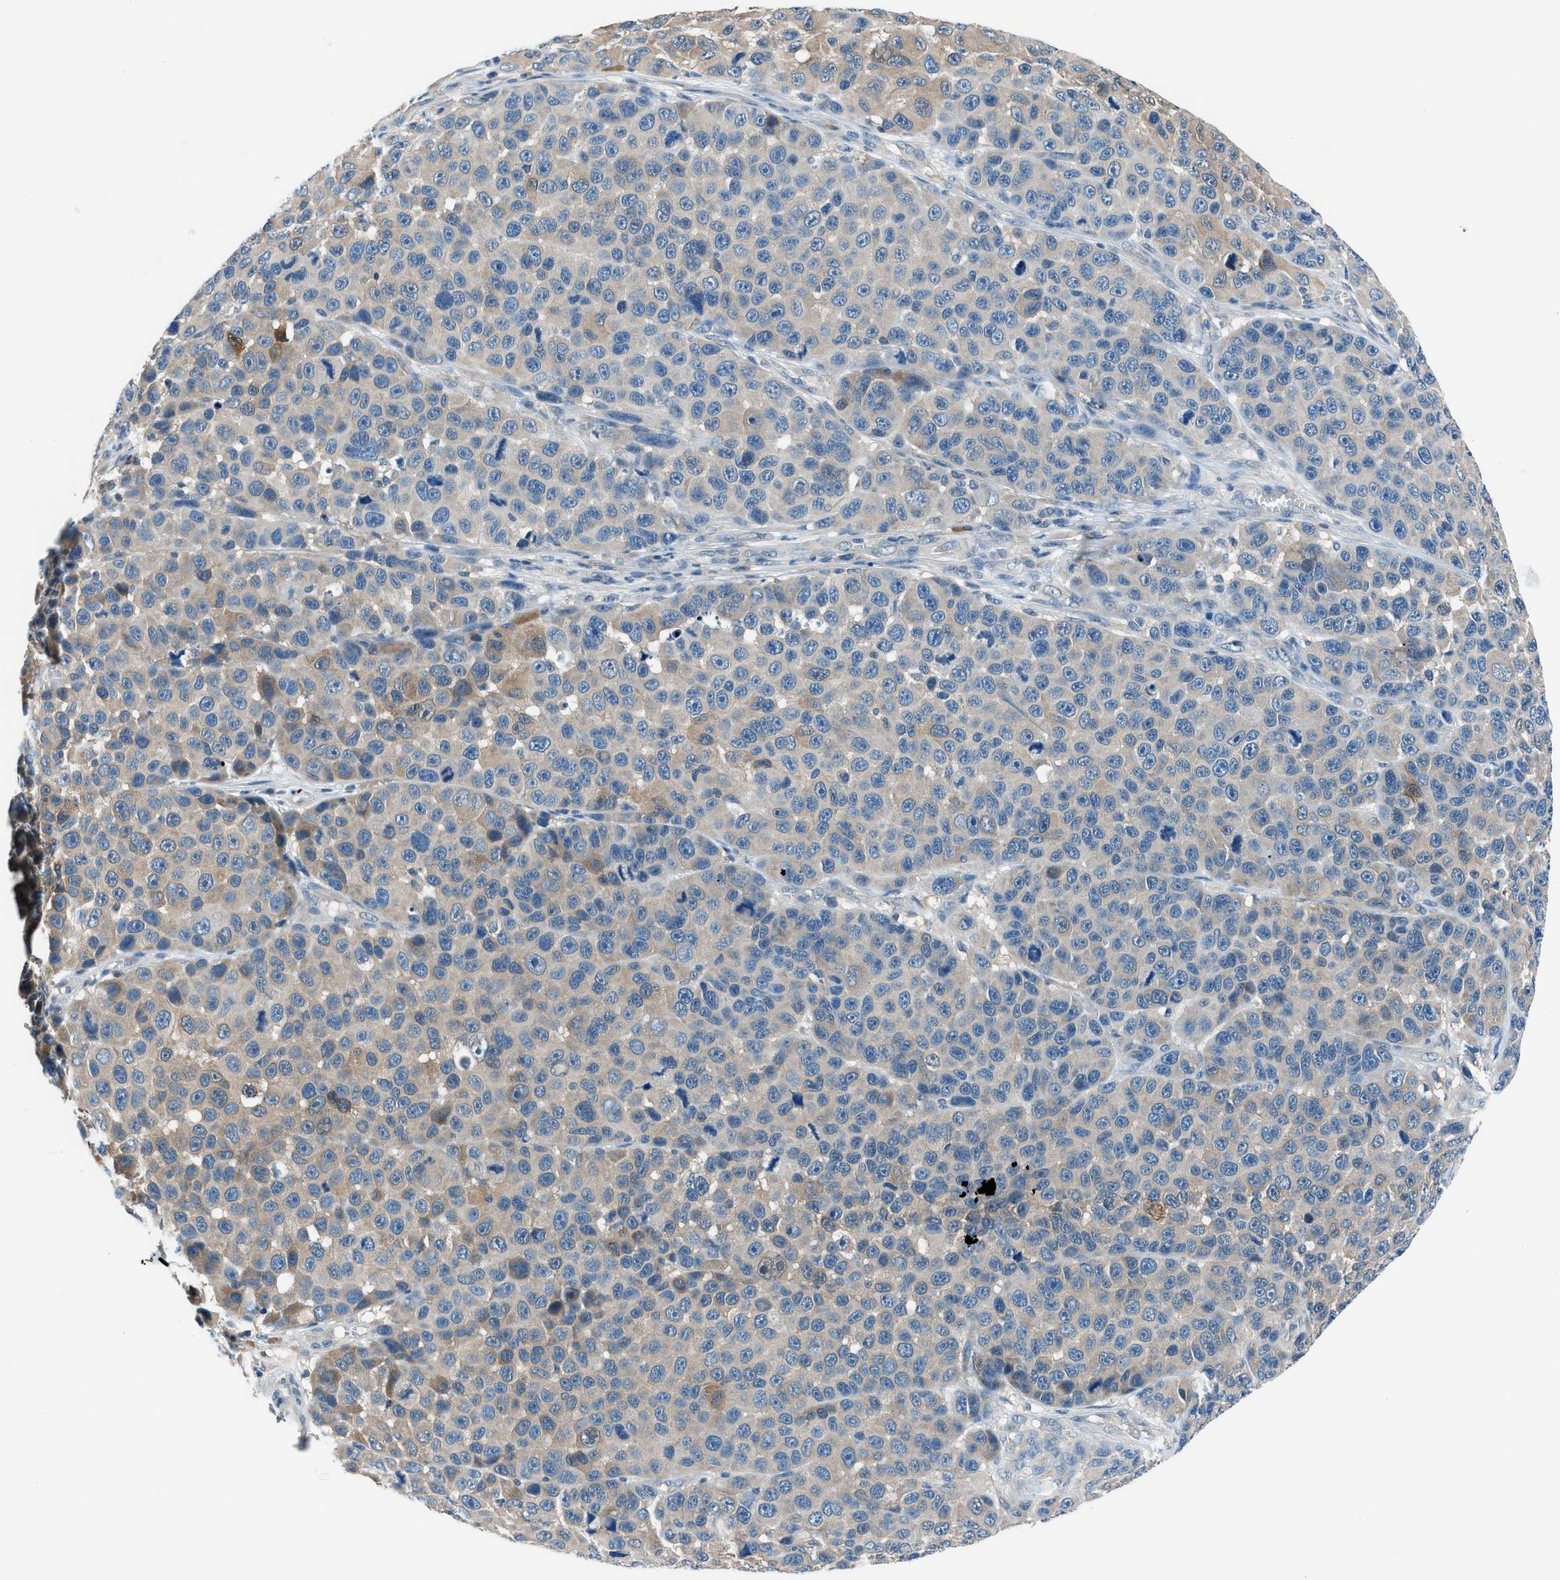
{"staining": {"intensity": "weak", "quantity": "<25%", "location": "cytoplasmic/membranous"}, "tissue": "melanoma", "cell_type": "Tumor cells", "image_type": "cancer", "snomed": [{"axis": "morphology", "description": "Malignant melanoma, NOS"}, {"axis": "topography", "description": "Skin"}], "caption": "Tumor cells show no significant protein positivity in melanoma. Nuclei are stained in blue.", "gene": "ACP1", "patient": {"sex": "male", "age": 53}}